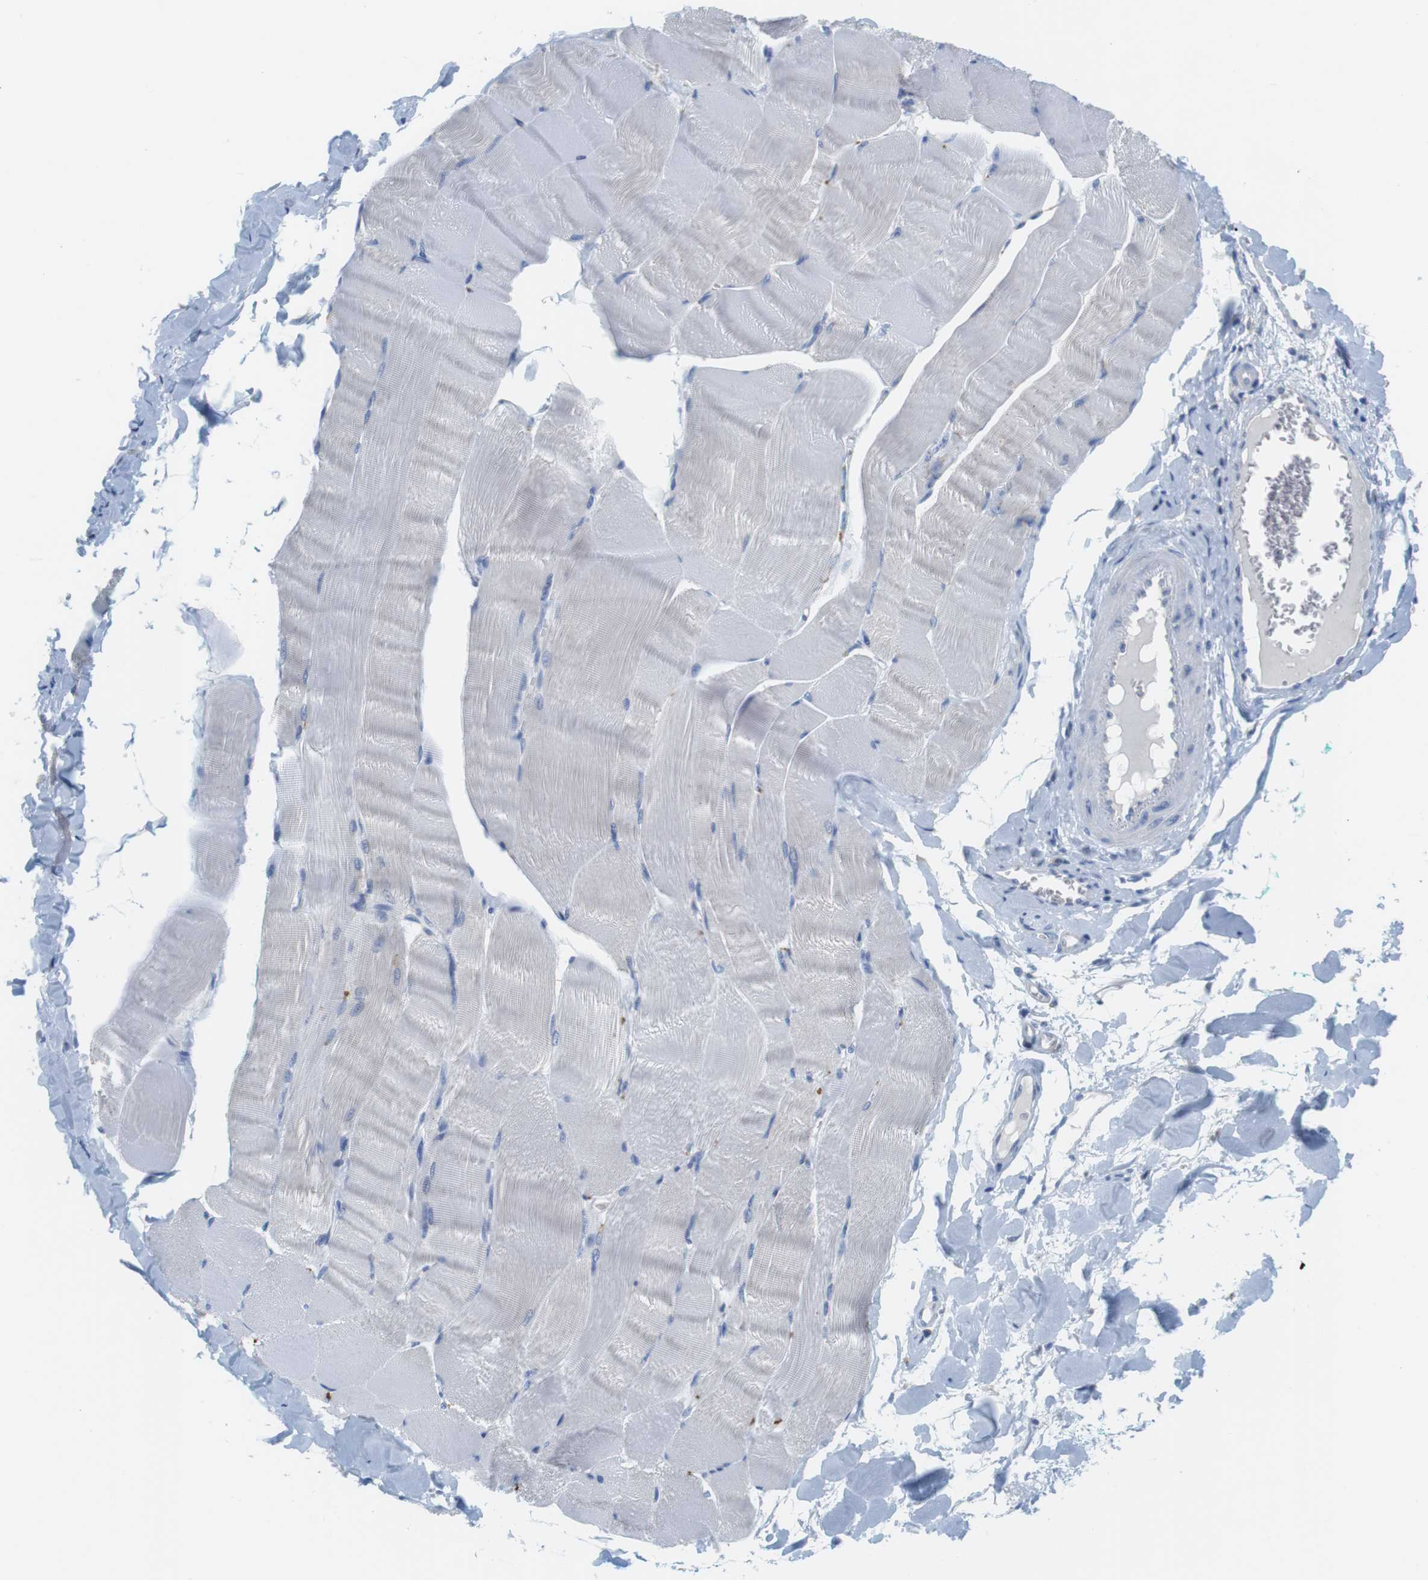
{"staining": {"intensity": "negative", "quantity": "none", "location": "none"}, "tissue": "skeletal muscle", "cell_type": "Myocytes", "image_type": "normal", "snomed": [{"axis": "morphology", "description": "Normal tissue, NOS"}, {"axis": "morphology", "description": "Squamous cell carcinoma, NOS"}, {"axis": "topography", "description": "Skeletal muscle"}], "caption": "Immunohistochemical staining of normal human skeletal muscle reveals no significant staining in myocytes.", "gene": "CNGA2", "patient": {"sex": "male", "age": 51}}